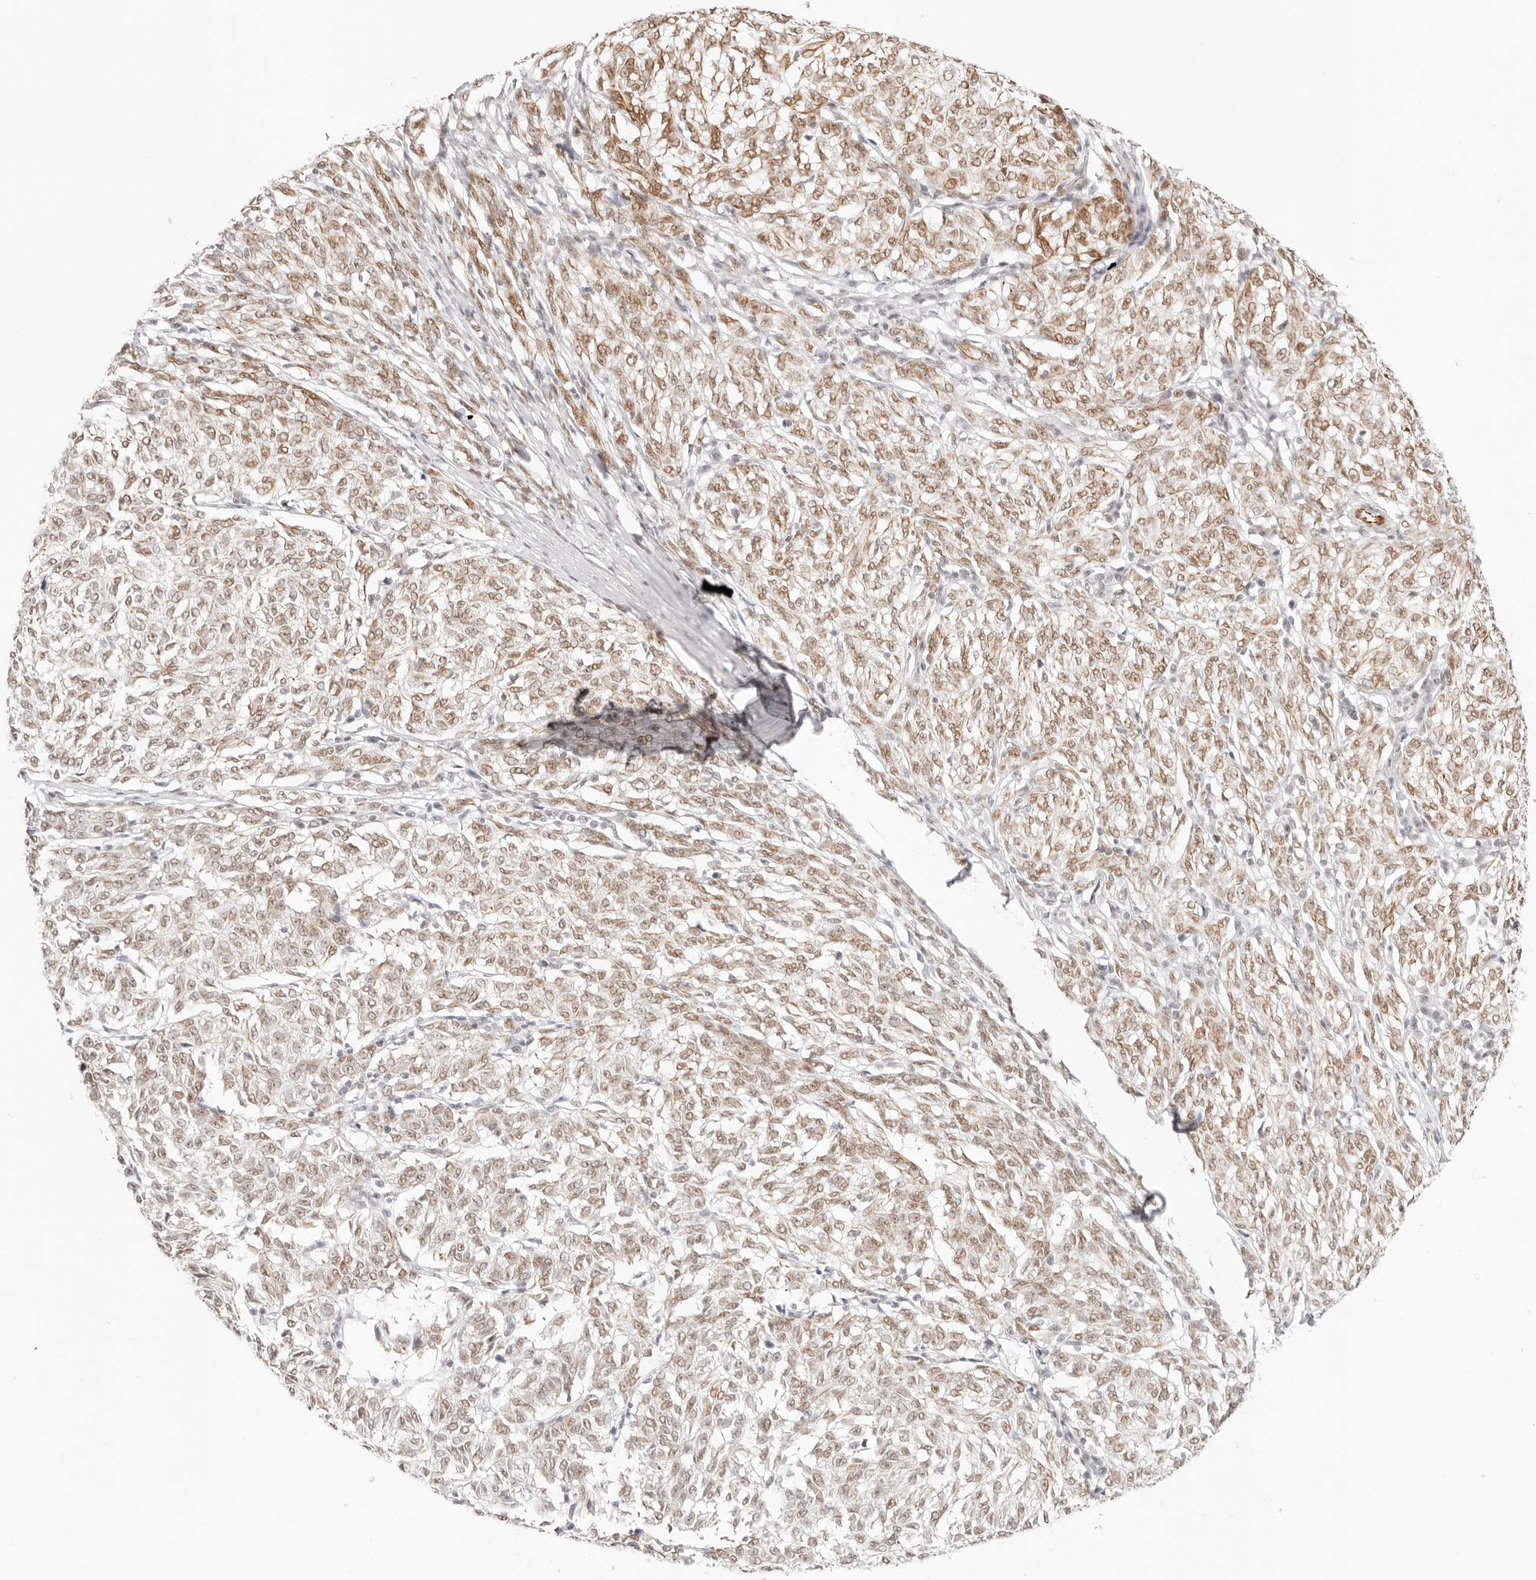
{"staining": {"intensity": "moderate", "quantity": ">75%", "location": "nuclear"}, "tissue": "melanoma", "cell_type": "Tumor cells", "image_type": "cancer", "snomed": [{"axis": "morphology", "description": "Malignant melanoma, NOS"}, {"axis": "topography", "description": "Skin"}], "caption": "High-magnification brightfield microscopy of melanoma stained with DAB (brown) and counterstained with hematoxylin (blue). tumor cells exhibit moderate nuclear positivity is appreciated in about>75% of cells.", "gene": "ZC3H11A", "patient": {"sex": "female", "age": 72}}